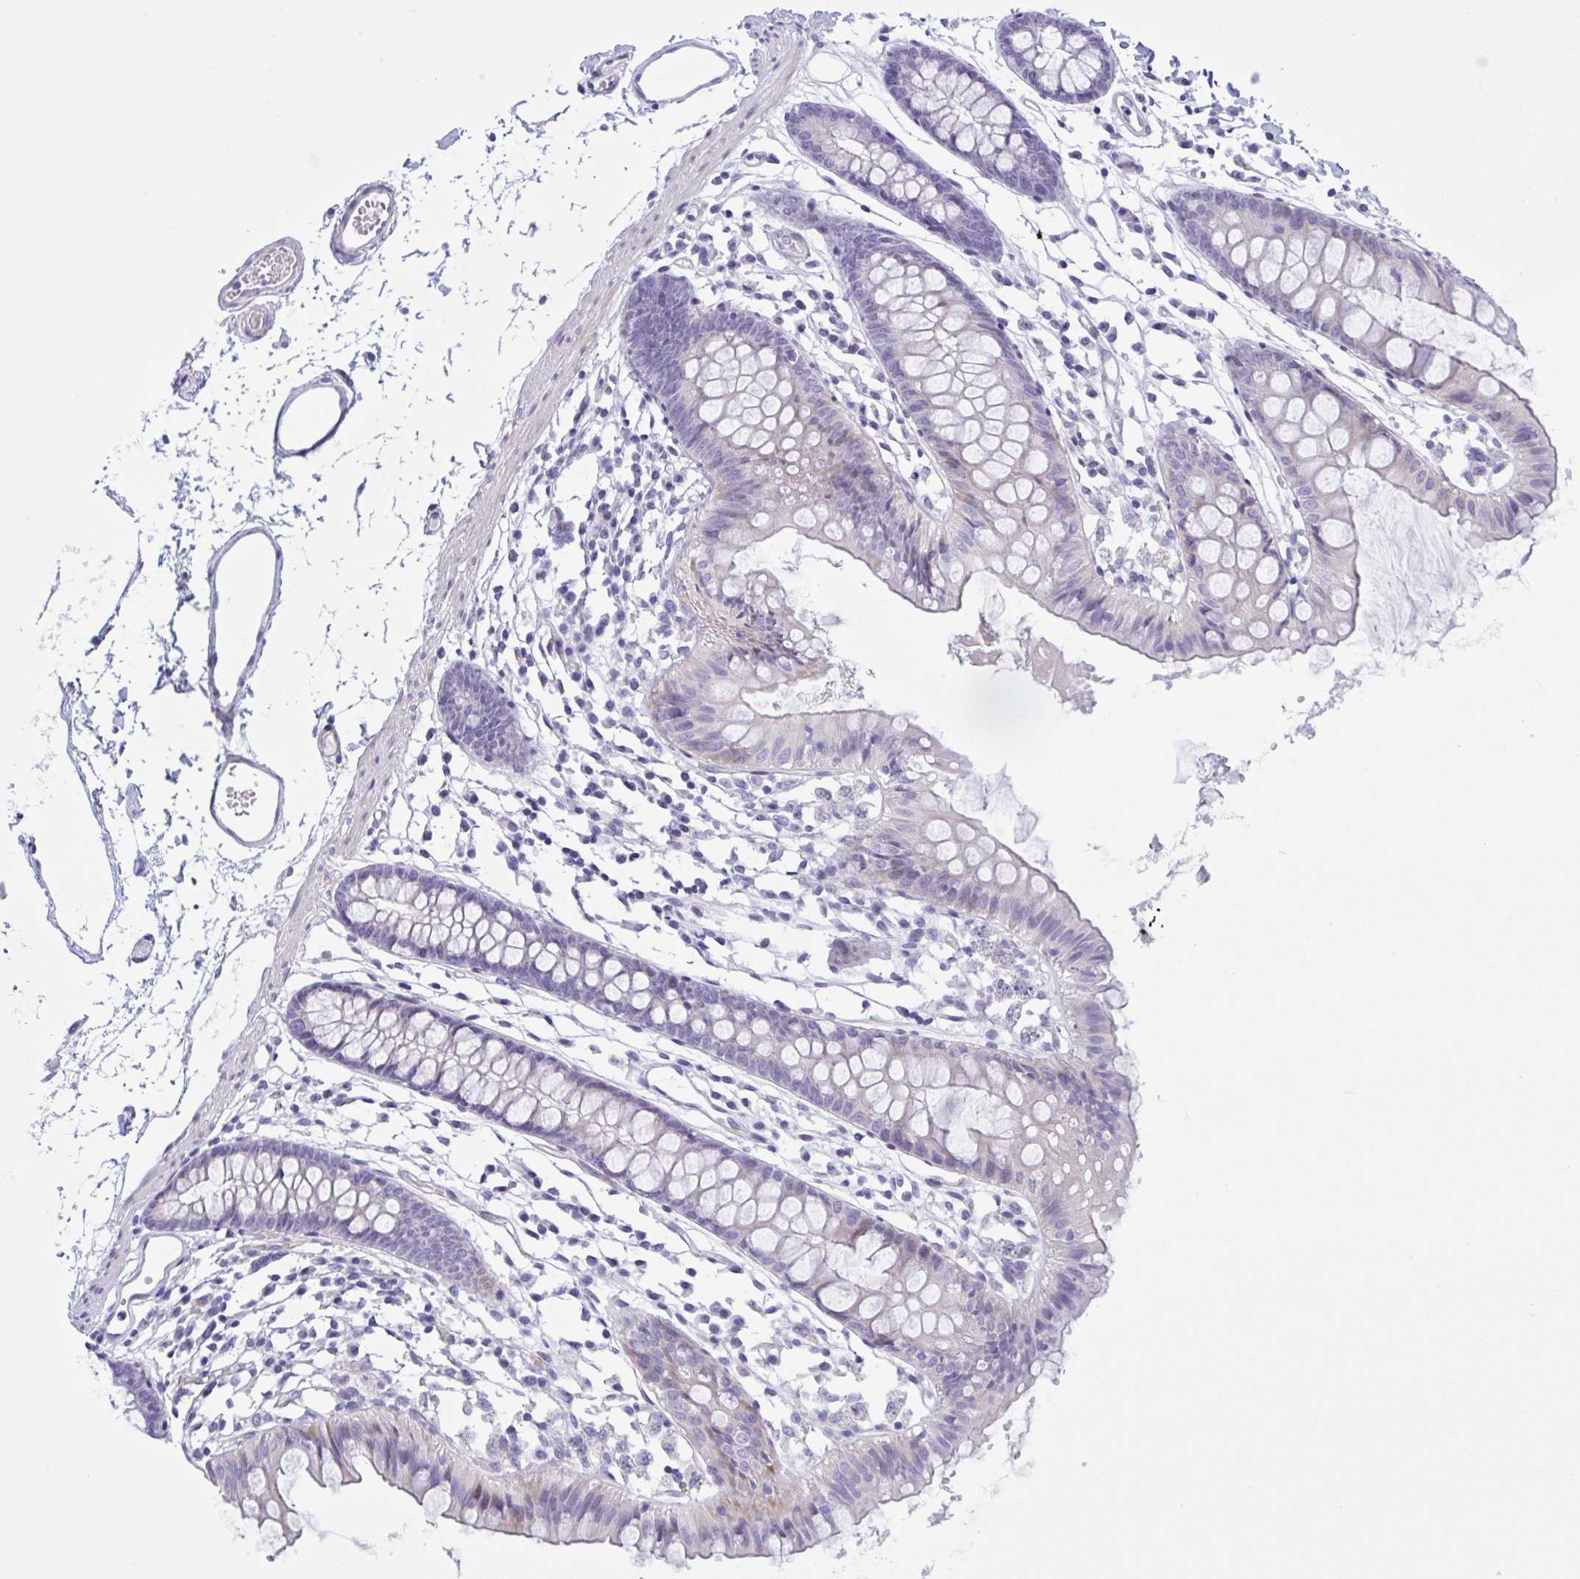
{"staining": {"intensity": "moderate", "quantity": "<25%", "location": "cytoplasmic/membranous"}, "tissue": "colon", "cell_type": "Endothelial cells", "image_type": "normal", "snomed": [{"axis": "morphology", "description": "Normal tissue, NOS"}, {"axis": "topography", "description": "Colon"}], "caption": "DAB immunohistochemical staining of normal colon reveals moderate cytoplasmic/membranous protein positivity in approximately <25% of endothelial cells.", "gene": "AHCYL2", "patient": {"sex": "female", "age": 84}}